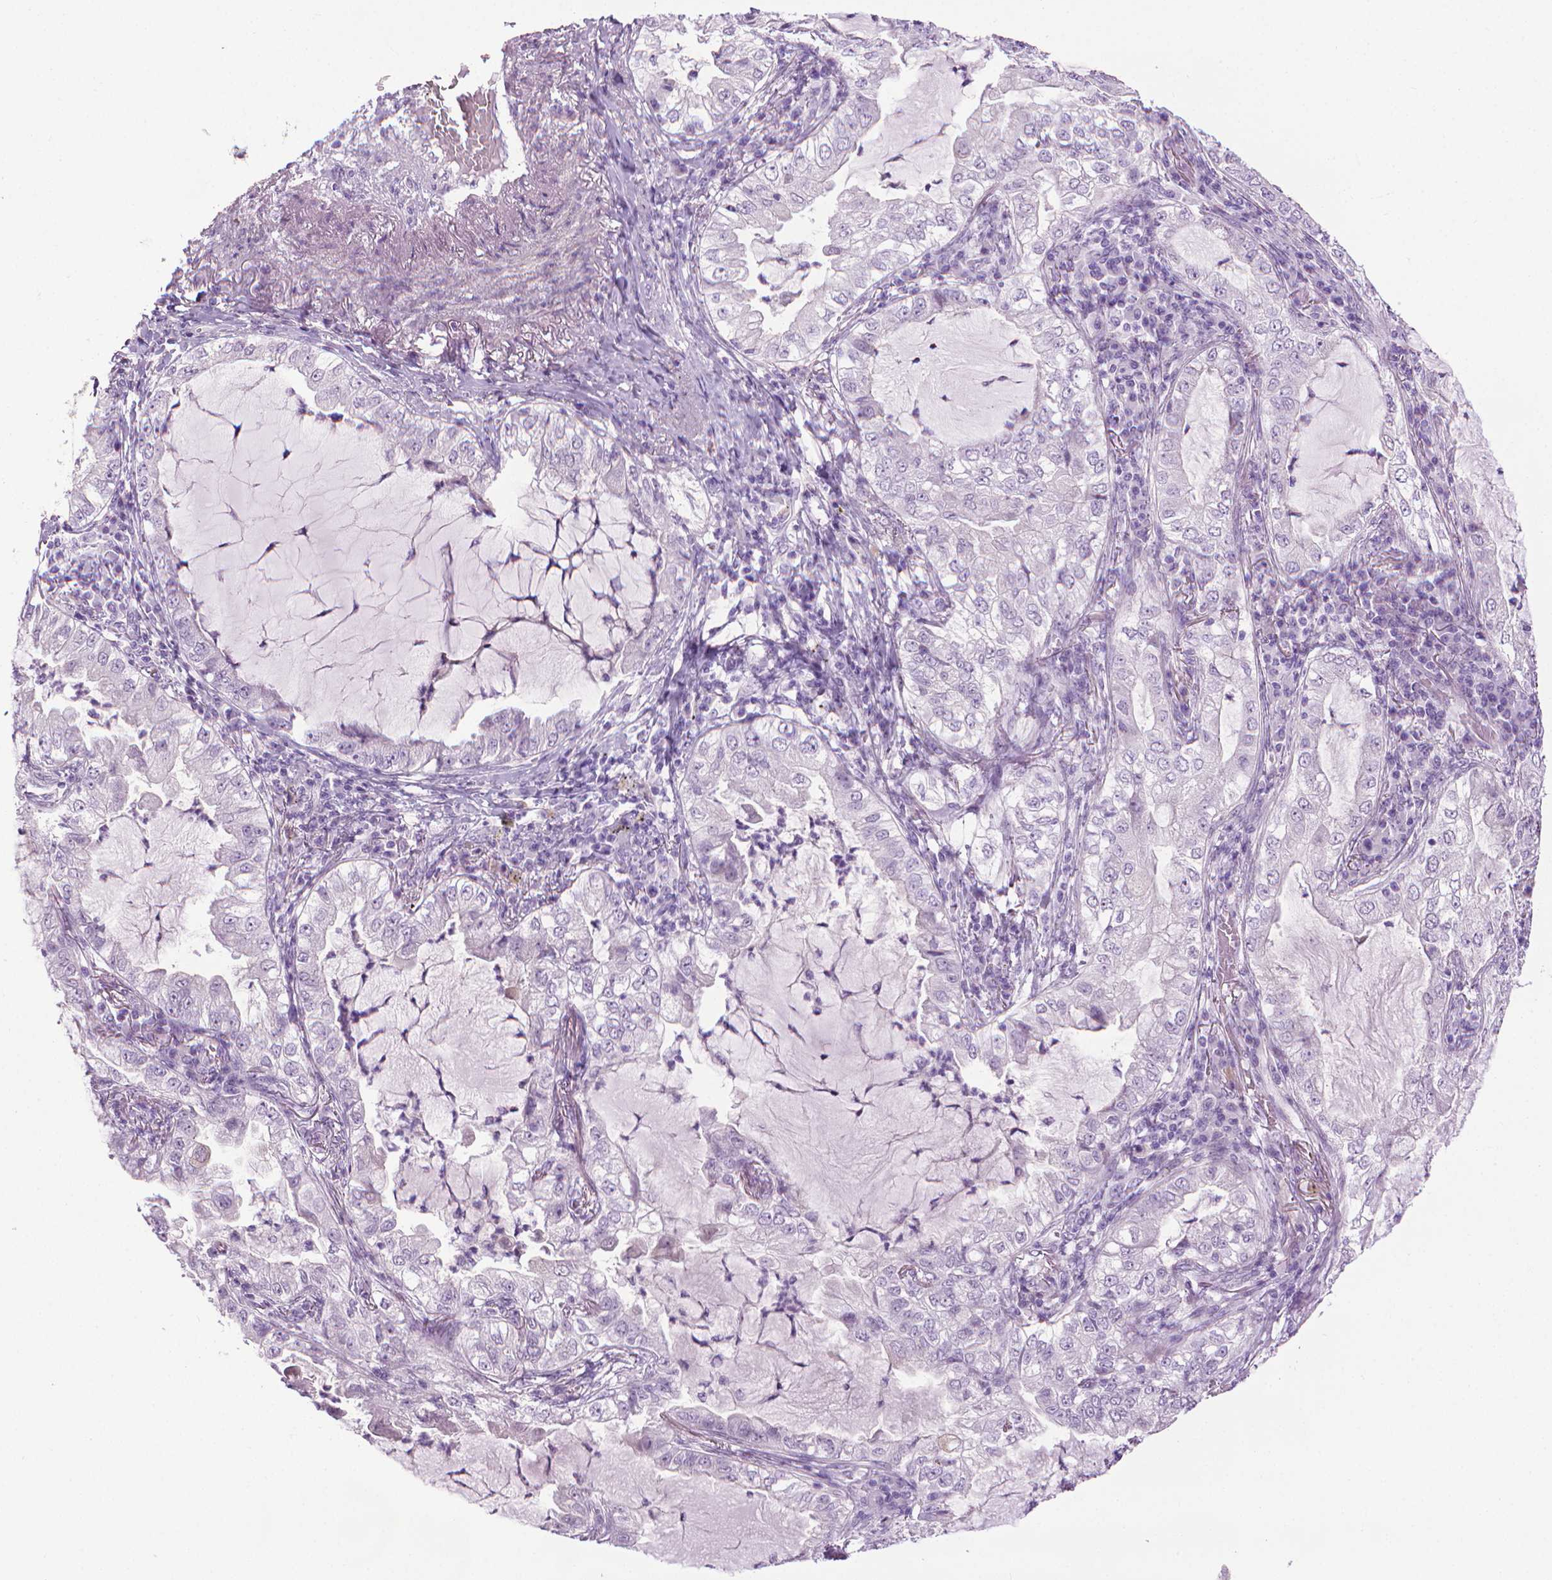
{"staining": {"intensity": "negative", "quantity": "none", "location": "none"}, "tissue": "lung cancer", "cell_type": "Tumor cells", "image_type": "cancer", "snomed": [{"axis": "morphology", "description": "Adenocarcinoma, NOS"}, {"axis": "topography", "description": "Lung"}], "caption": "High magnification brightfield microscopy of adenocarcinoma (lung) stained with DAB (3,3'-diaminobenzidine) (brown) and counterstained with hematoxylin (blue): tumor cells show no significant positivity.", "gene": "DNAI7", "patient": {"sex": "female", "age": 73}}